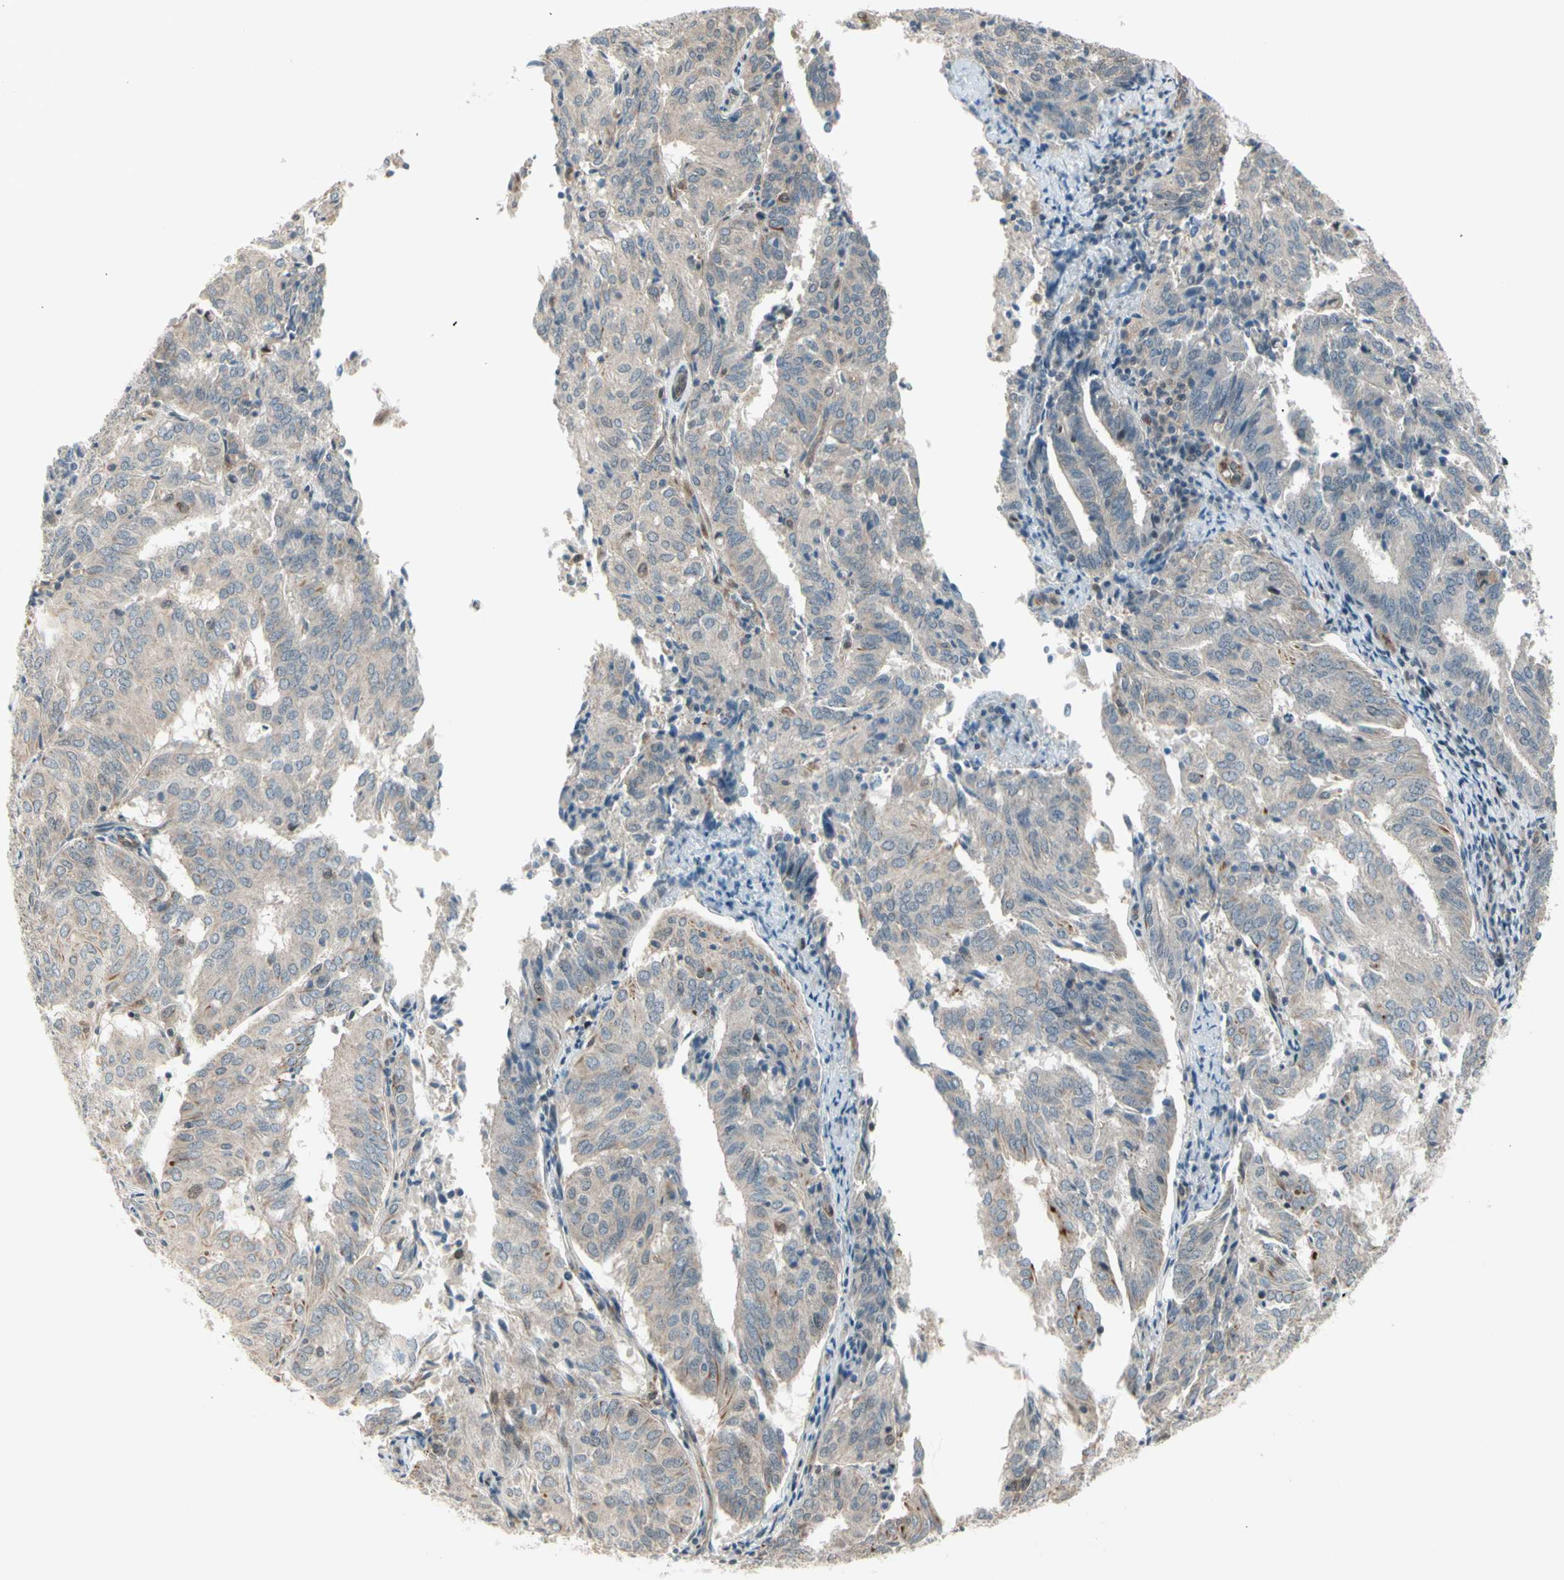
{"staining": {"intensity": "weak", "quantity": ">75%", "location": "cytoplasmic/membranous"}, "tissue": "endometrial cancer", "cell_type": "Tumor cells", "image_type": "cancer", "snomed": [{"axis": "morphology", "description": "Adenocarcinoma, NOS"}, {"axis": "topography", "description": "Uterus"}], "caption": "A brown stain highlights weak cytoplasmic/membranous staining of a protein in endometrial adenocarcinoma tumor cells.", "gene": "SVBP", "patient": {"sex": "female", "age": 60}}